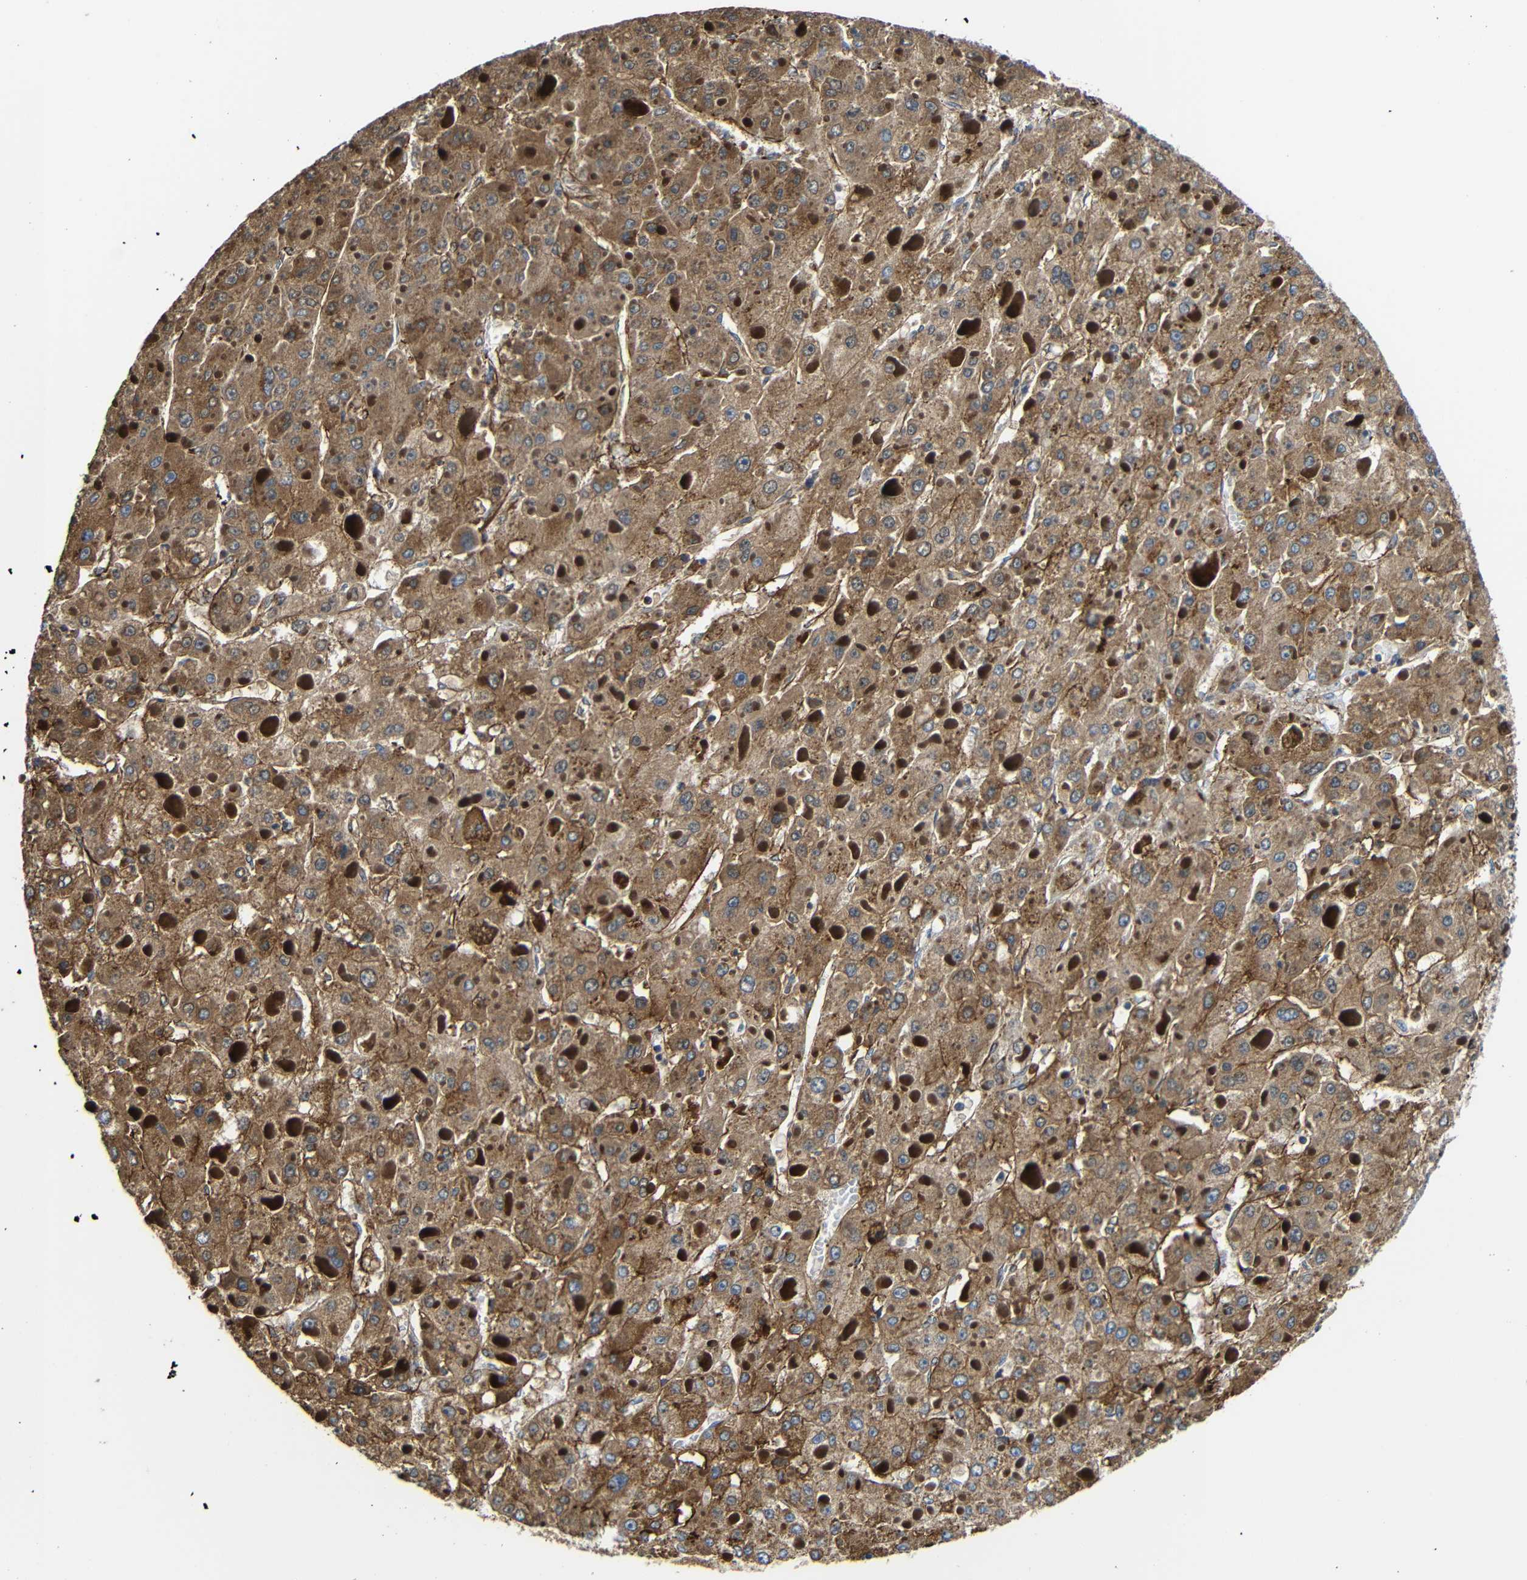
{"staining": {"intensity": "moderate", "quantity": ">75%", "location": "cytoplasmic/membranous"}, "tissue": "liver cancer", "cell_type": "Tumor cells", "image_type": "cancer", "snomed": [{"axis": "morphology", "description": "Carcinoma, Hepatocellular, NOS"}, {"axis": "topography", "description": "Liver"}], "caption": "Immunohistochemistry image of neoplastic tissue: human liver hepatocellular carcinoma stained using IHC reveals medium levels of moderate protein expression localized specifically in the cytoplasmic/membranous of tumor cells, appearing as a cytoplasmic/membranous brown color.", "gene": "IGSF10", "patient": {"sex": "female", "age": 73}}